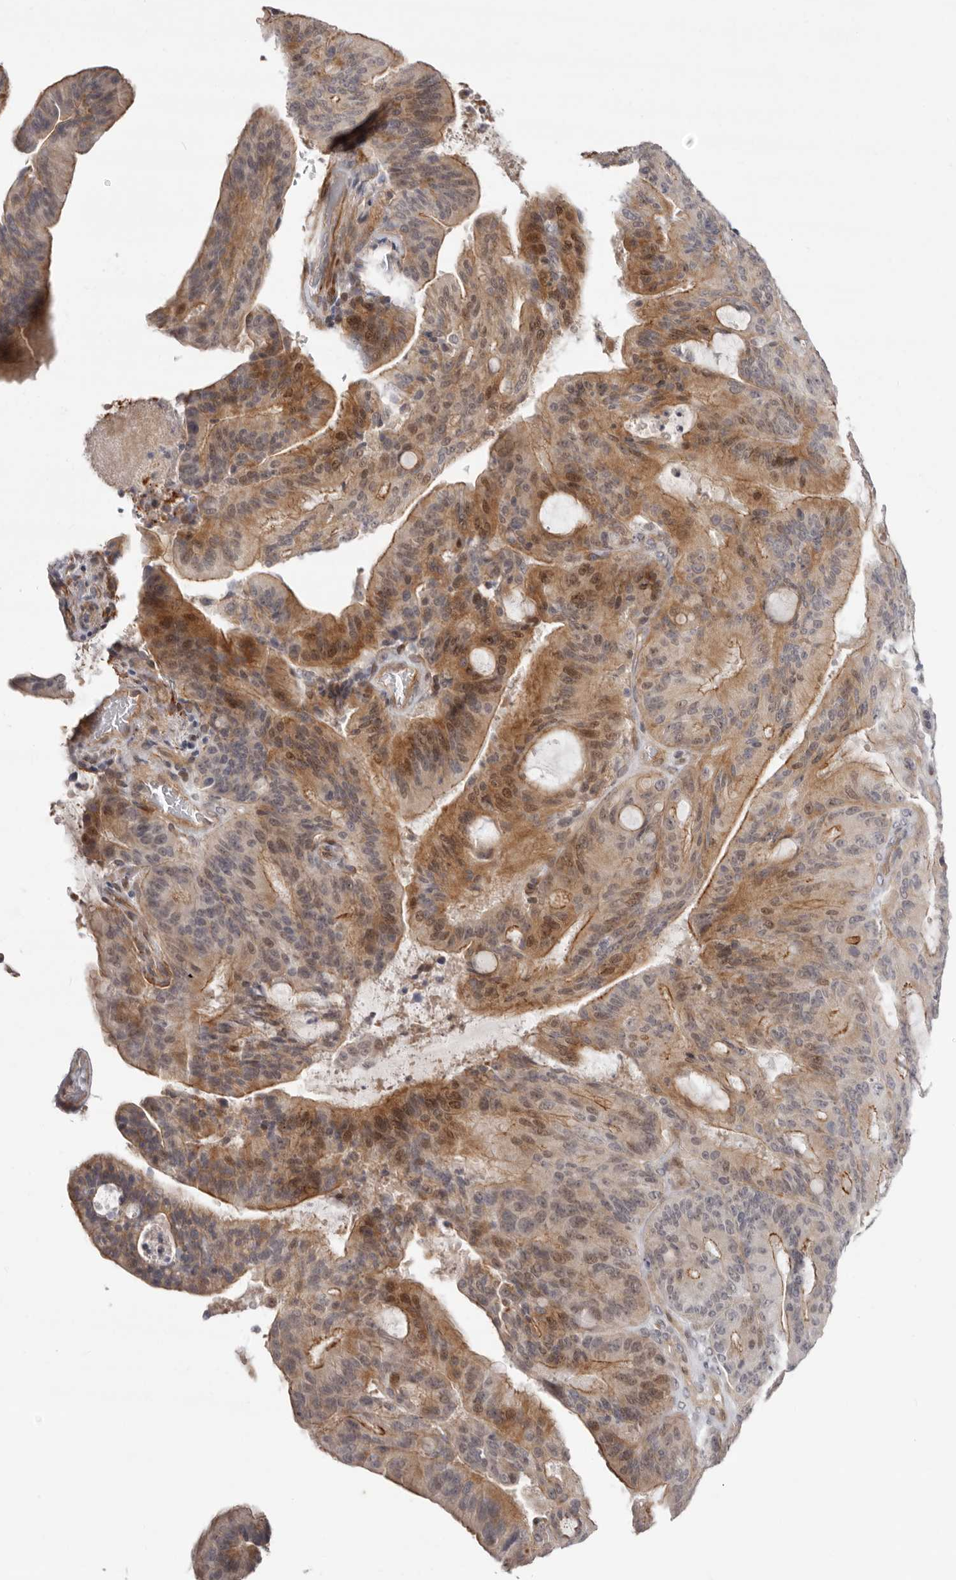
{"staining": {"intensity": "moderate", "quantity": ">75%", "location": "cytoplasmic/membranous,nuclear"}, "tissue": "liver cancer", "cell_type": "Tumor cells", "image_type": "cancer", "snomed": [{"axis": "morphology", "description": "Normal tissue, NOS"}, {"axis": "morphology", "description": "Cholangiocarcinoma"}, {"axis": "topography", "description": "Liver"}, {"axis": "topography", "description": "Peripheral nerve tissue"}], "caption": "Immunohistochemistry (IHC) histopathology image of neoplastic tissue: human liver cancer (cholangiocarcinoma) stained using IHC exhibits medium levels of moderate protein expression localized specifically in the cytoplasmic/membranous and nuclear of tumor cells, appearing as a cytoplasmic/membranous and nuclear brown color.", "gene": "SZT2", "patient": {"sex": "female", "age": 73}}